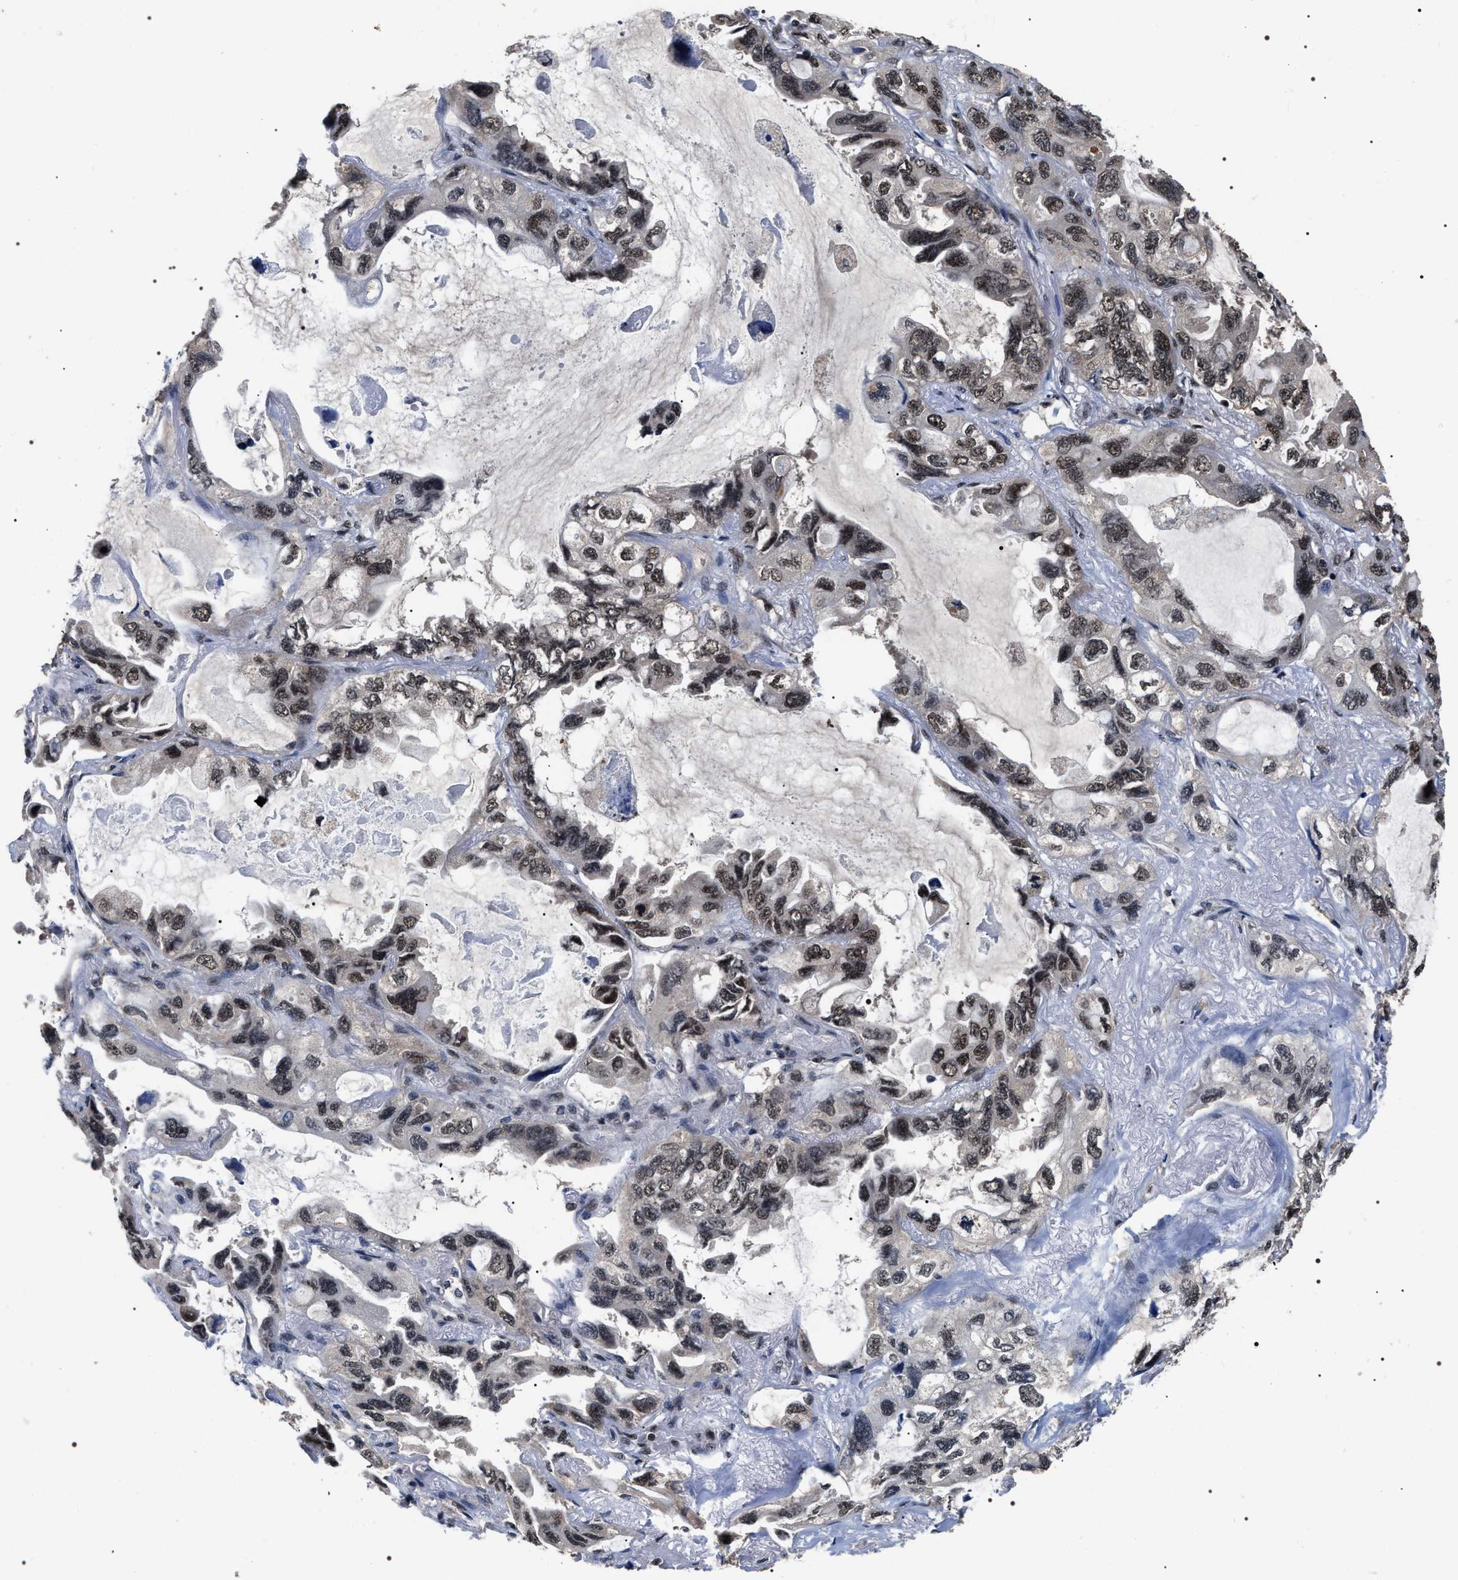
{"staining": {"intensity": "moderate", "quantity": ">75%", "location": "nuclear"}, "tissue": "lung cancer", "cell_type": "Tumor cells", "image_type": "cancer", "snomed": [{"axis": "morphology", "description": "Squamous cell carcinoma, NOS"}, {"axis": "topography", "description": "Lung"}], "caption": "Immunohistochemical staining of squamous cell carcinoma (lung) displays medium levels of moderate nuclear protein positivity in approximately >75% of tumor cells. (brown staining indicates protein expression, while blue staining denotes nuclei).", "gene": "RRP1B", "patient": {"sex": "female", "age": 73}}